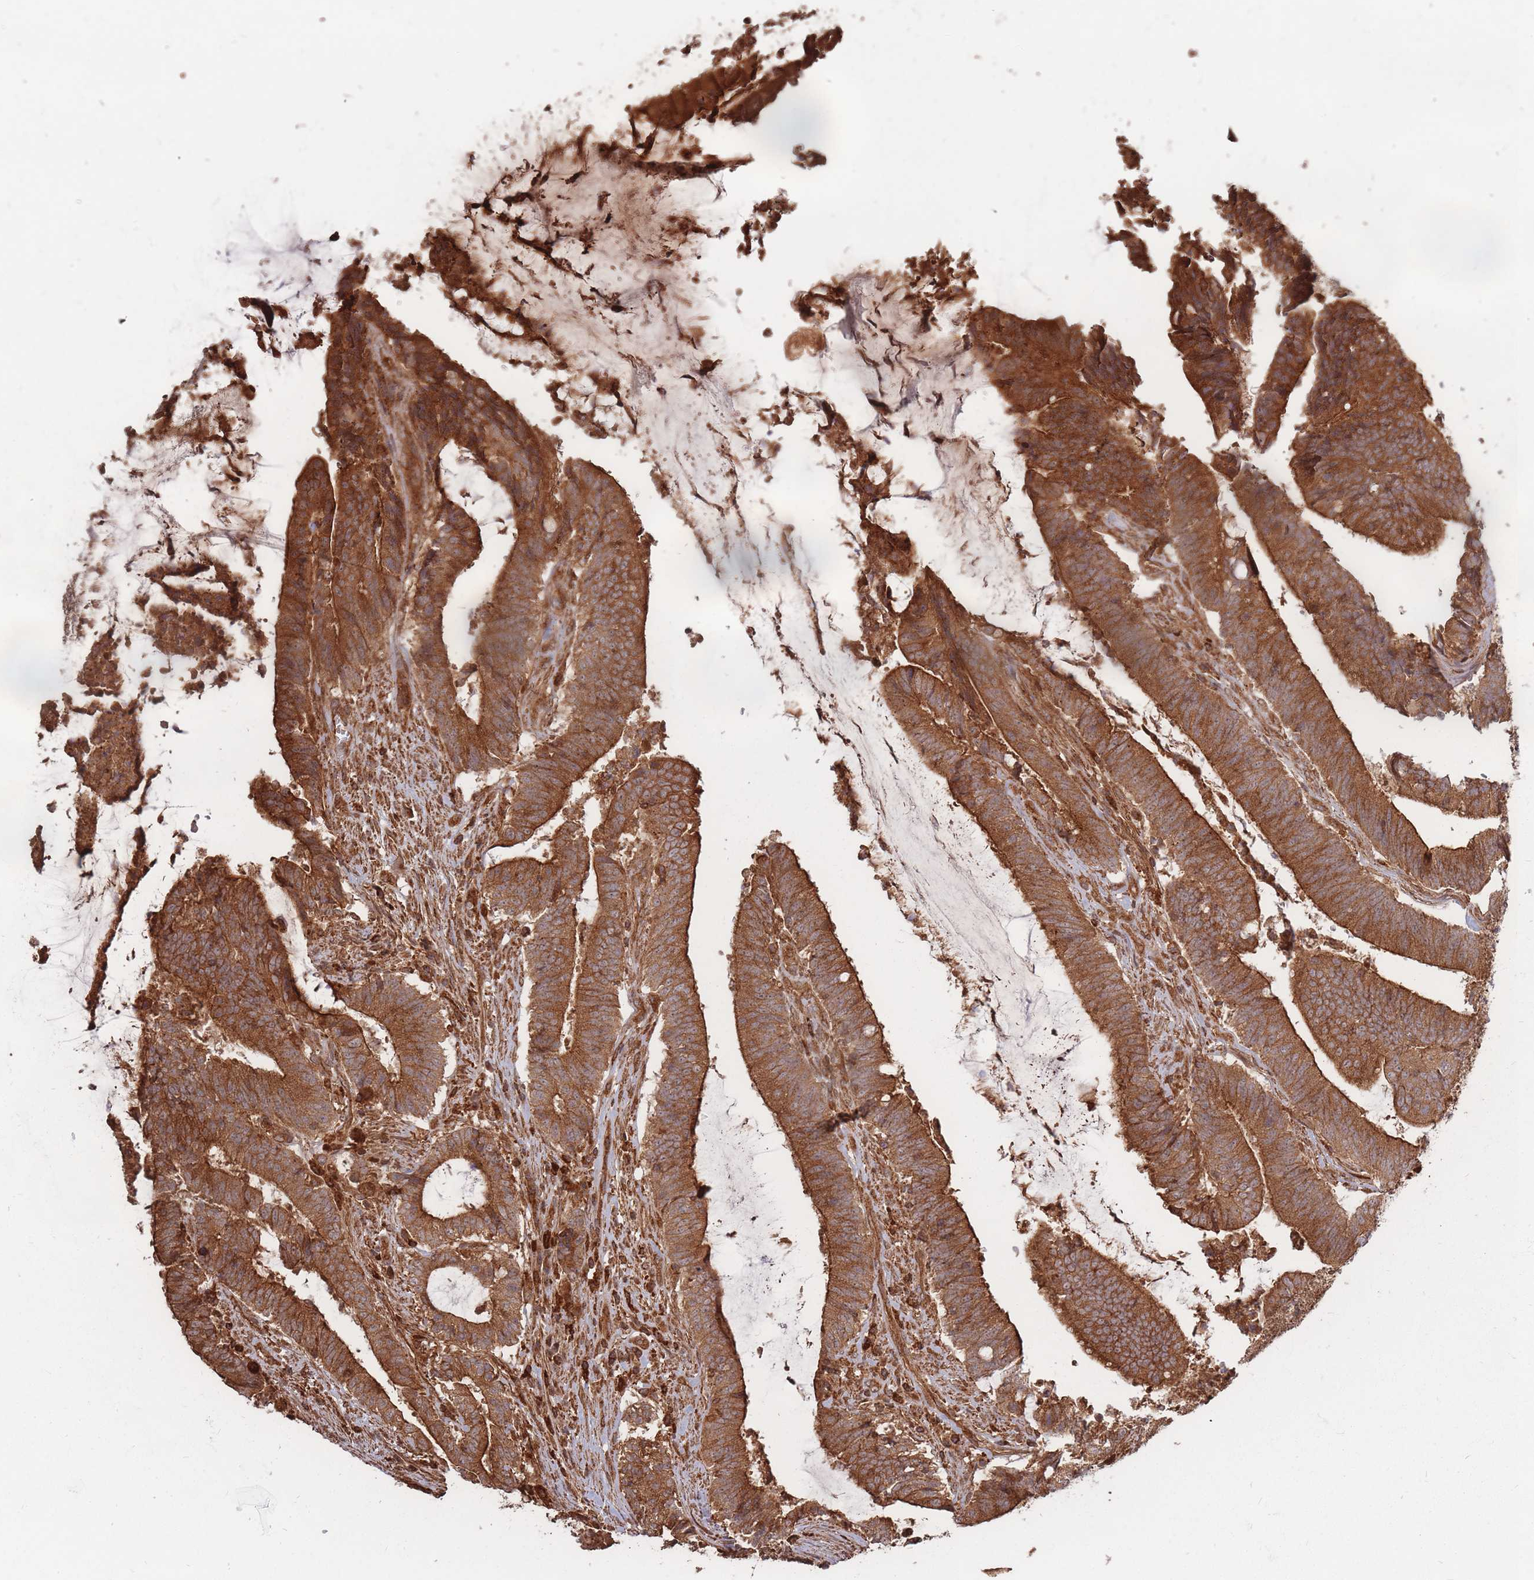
{"staining": {"intensity": "strong", "quantity": ">75%", "location": "cytoplasmic/membranous"}, "tissue": "colorectal cancer", "cell_type": "Tumor cells", "image_type": "cancer", "snomed": [{"axis": "morphology", "description": "Adenocarcinoma, NOS"}, {"axis": "topography", "description": "Colon"}], "caption": "Immunohistochemical staining of human colorectal cancer demonstrates high levels of strong cytoplasmic/membranous protein expression in about >75% of tumor cells.", "gene": "RASSF2", "patient": {"sex": "female", "age": 43}}